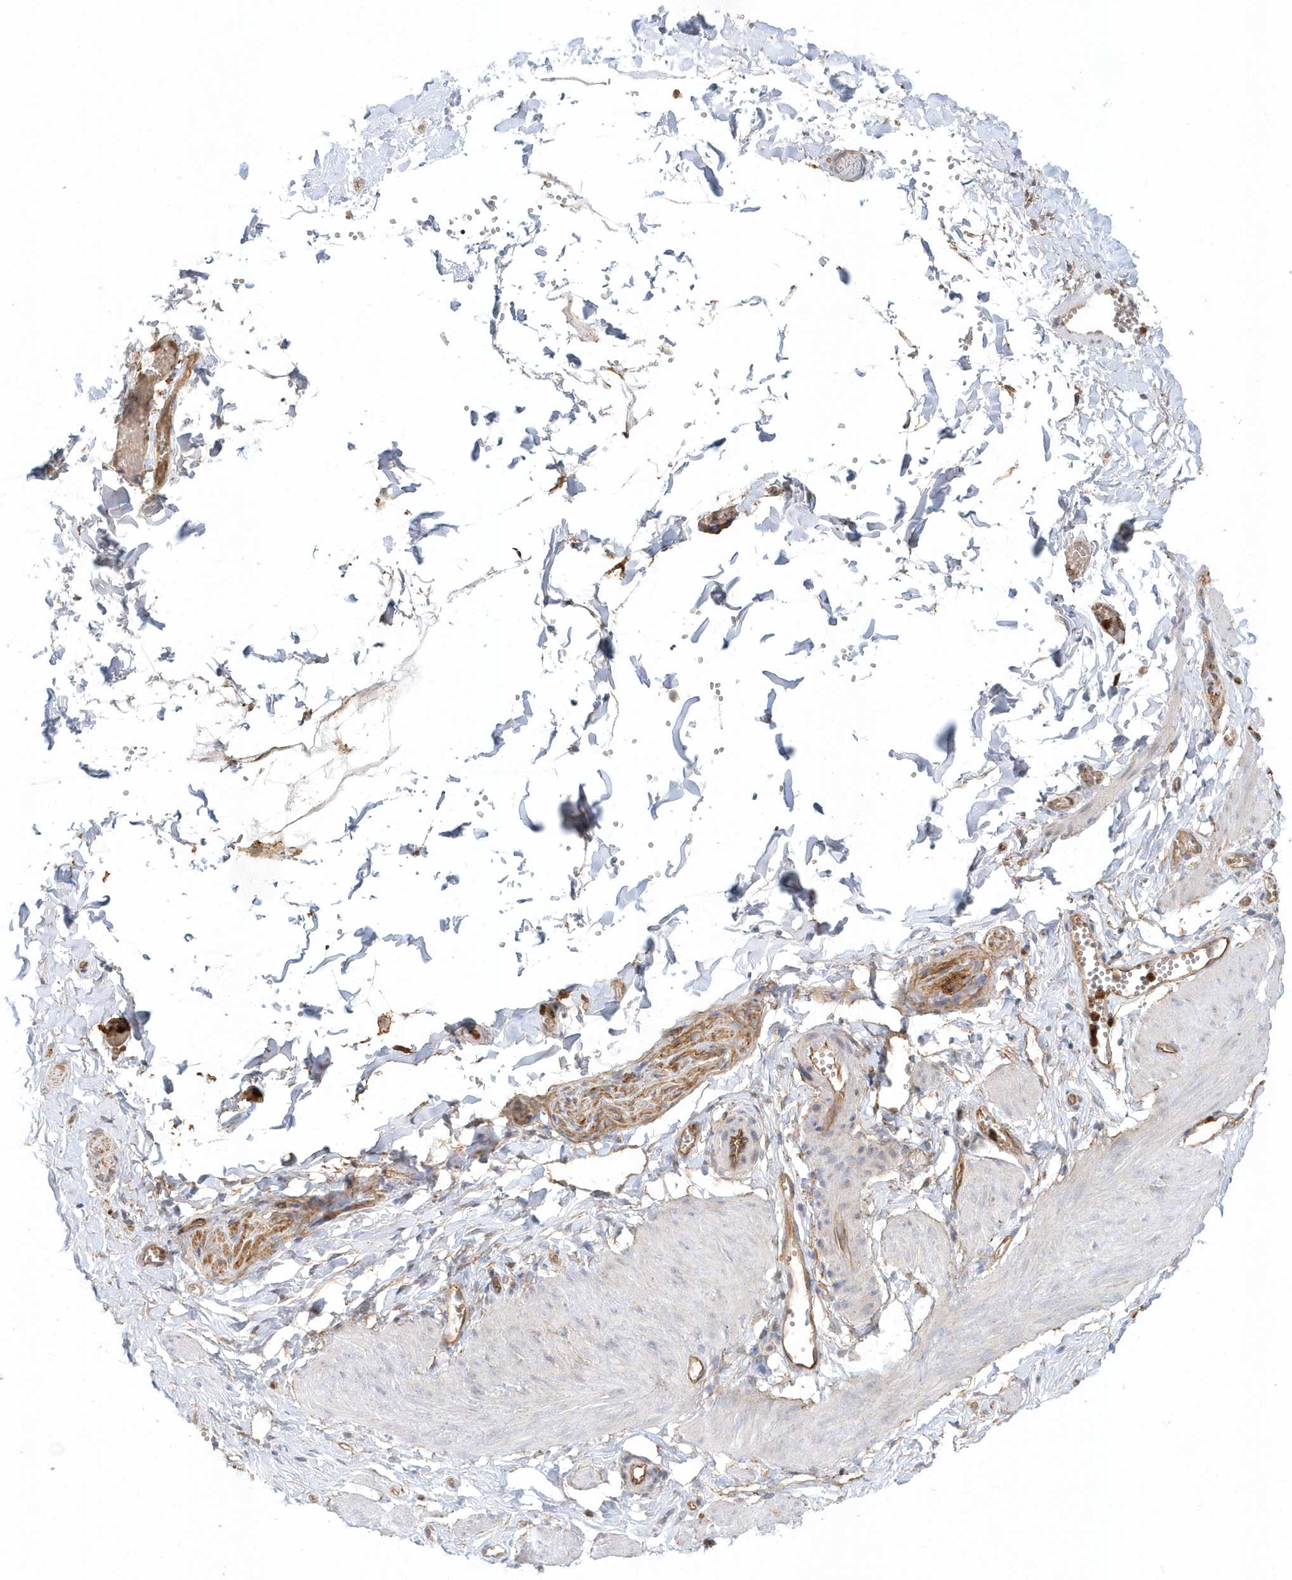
{"staining": {"intensity": "negative", "quantity": "none", "location": "none"}, "tissue": "adipose tissue", "cell_type": "Adipocytes", "image_type": "normal", "snomed": [{"axis": "morphology", "description": "Normal tissue, NOS"}, {"axis": "topography", "description": "Gallbladder"}, {"axis": "topography", "description": "Peripheral nerve tissue"}], "caption": "Adipocytes are negative for brown protein staining in benign adipose tissue. Nuclei are stained in blue.", "gene": "DNAH1", "patient": {"sex": "male", "age": 38}}